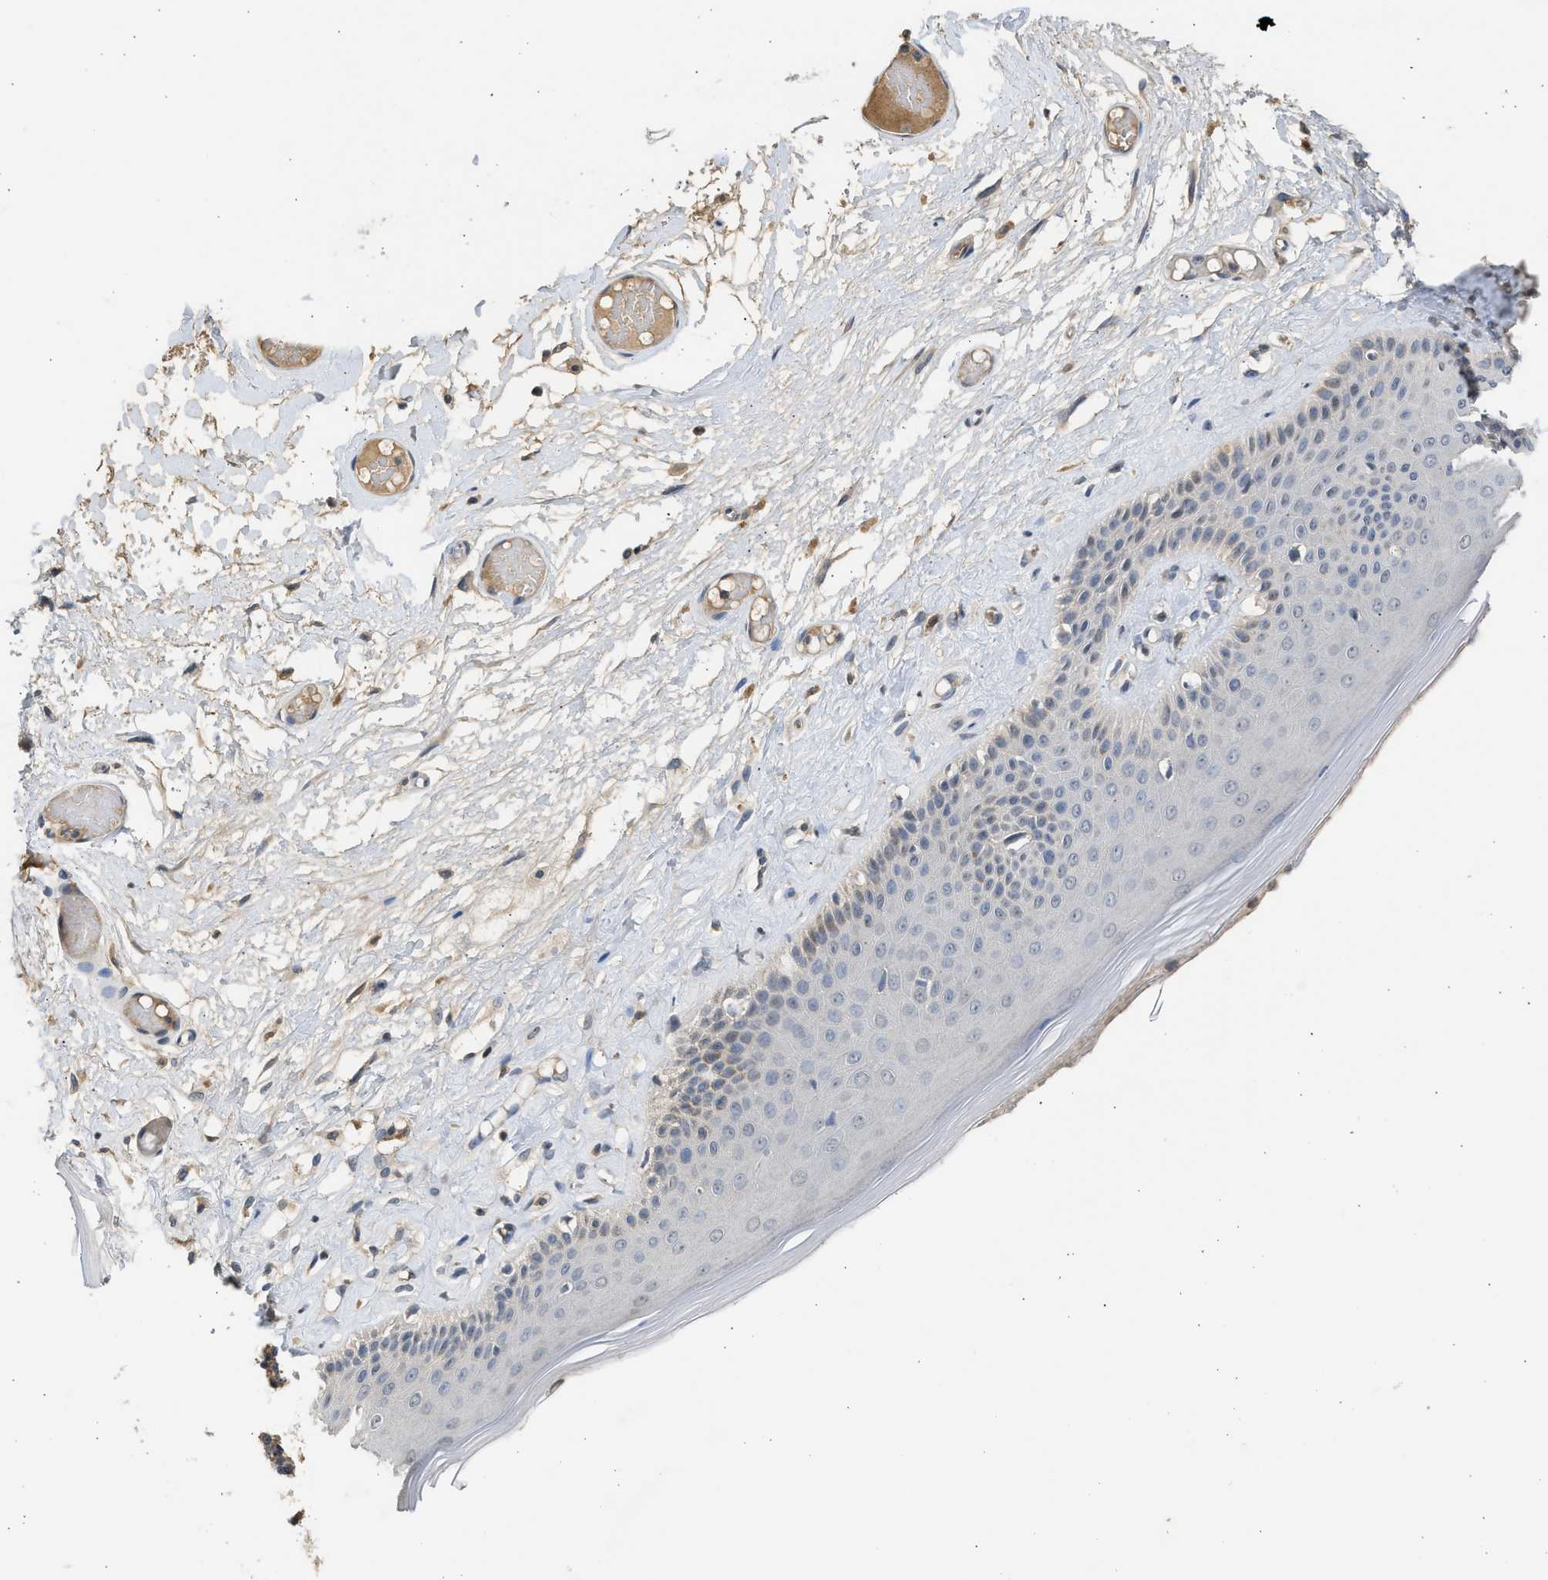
{"staining": {"intensity": "weak", "quantity": "<25%", "location": "cytoplasmic/membranous"}, "tissue": "skin", "cell_type": "Epidermal cells", "image_type": "normal", "snomed": [{"axis": "morphology", "description": "Normal tissue, NOS"}, {"axis": "topography", "description": "Vulva"}], "caption": "This is an immunohistochemistry (IHC) histopathology image of normal human skin. There is no expression in epidermal cells.", "gene": "SULT2A1", "patient": {"sex": "female", "age": 73}}